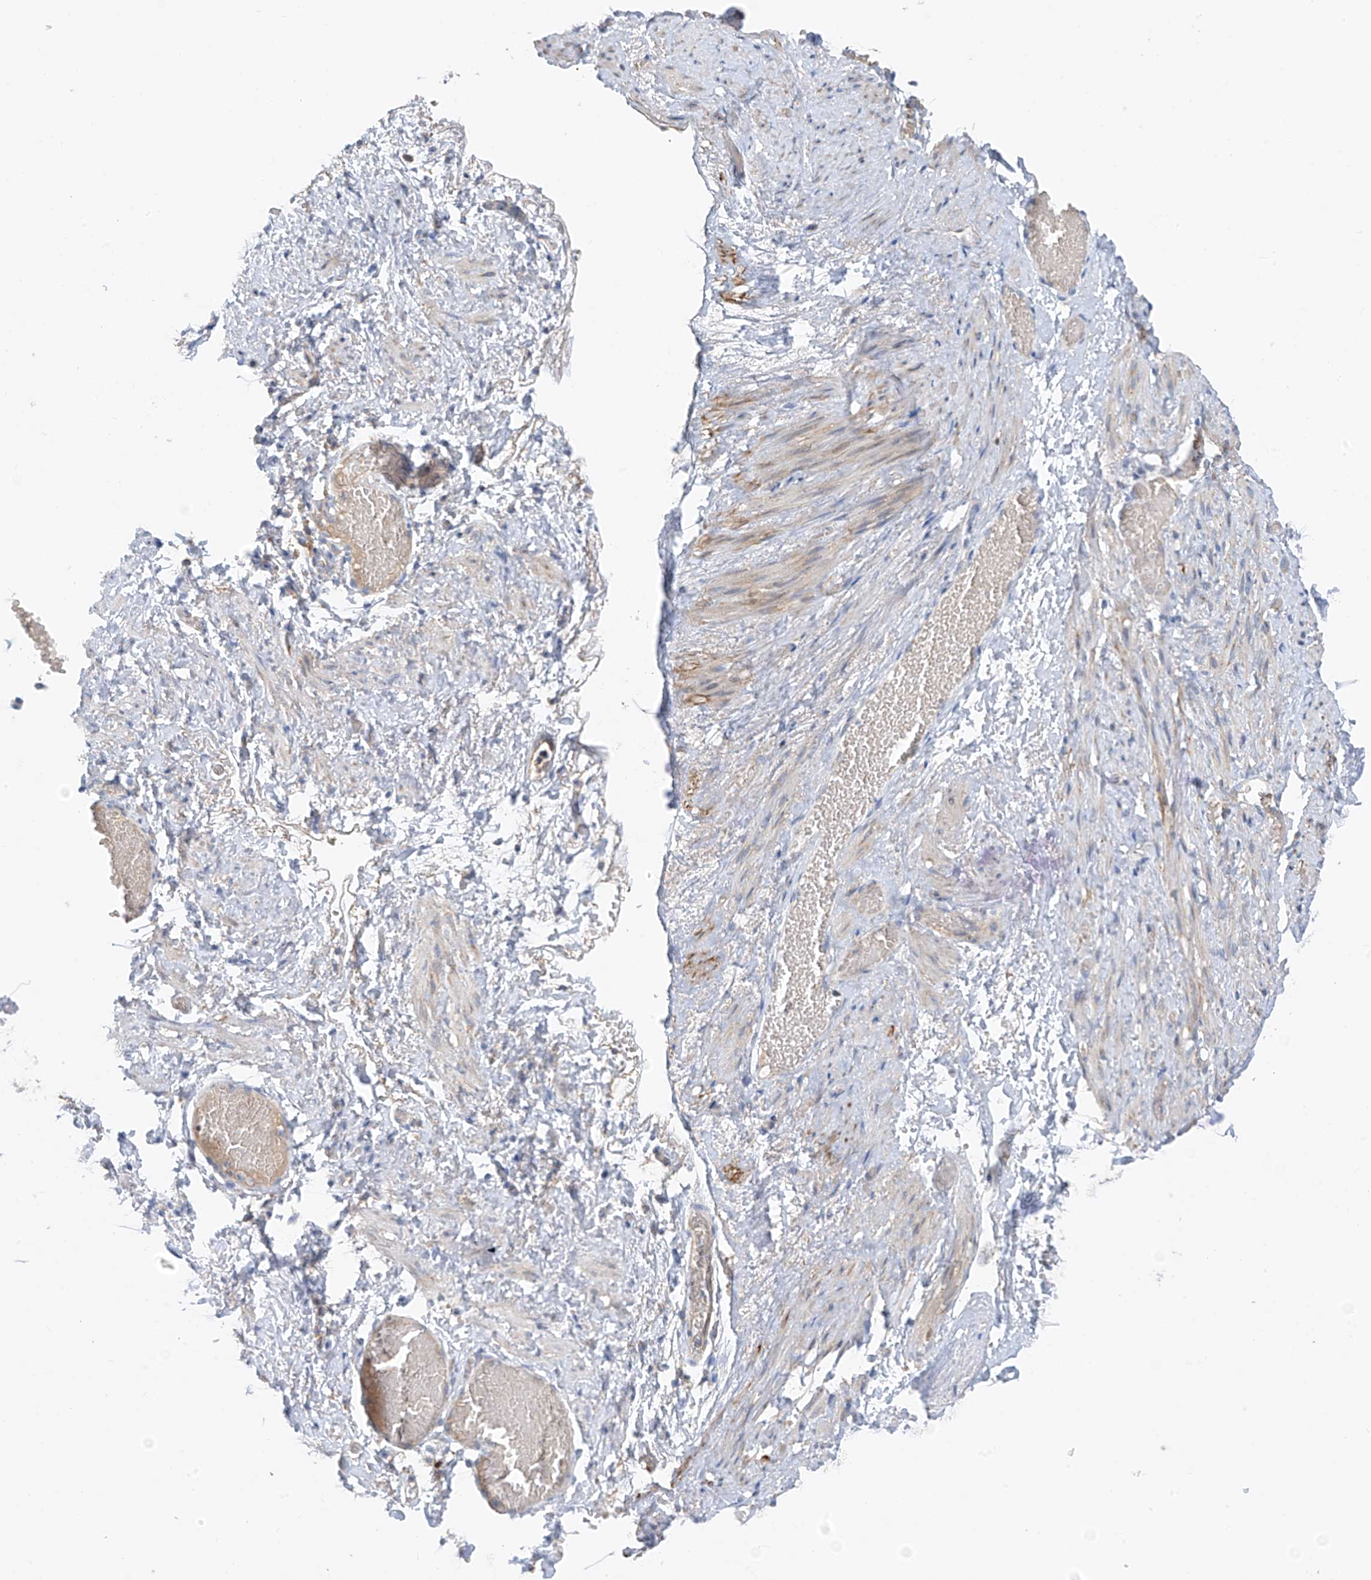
{"staining": {"intensity": "negative", "quantity": "none", "location": "none"}, "tissue": "soft tissue", "cell_type": "Chondrocytes", "image_type": "normal", "snomed": [{"axis": "morphology", "description": "Normal tissue, NOS"}, {"axis": "topography", "description": "Smooth muscle"}, {"axis": "topography", "description": "Peripheral nerve tissue"}], "caption": "Micrograph shows no significant protein positivity in chondrocytes of normal soft tissue.", "gene": "EOMES", "patient": {"sex": "female", "age": 39}}